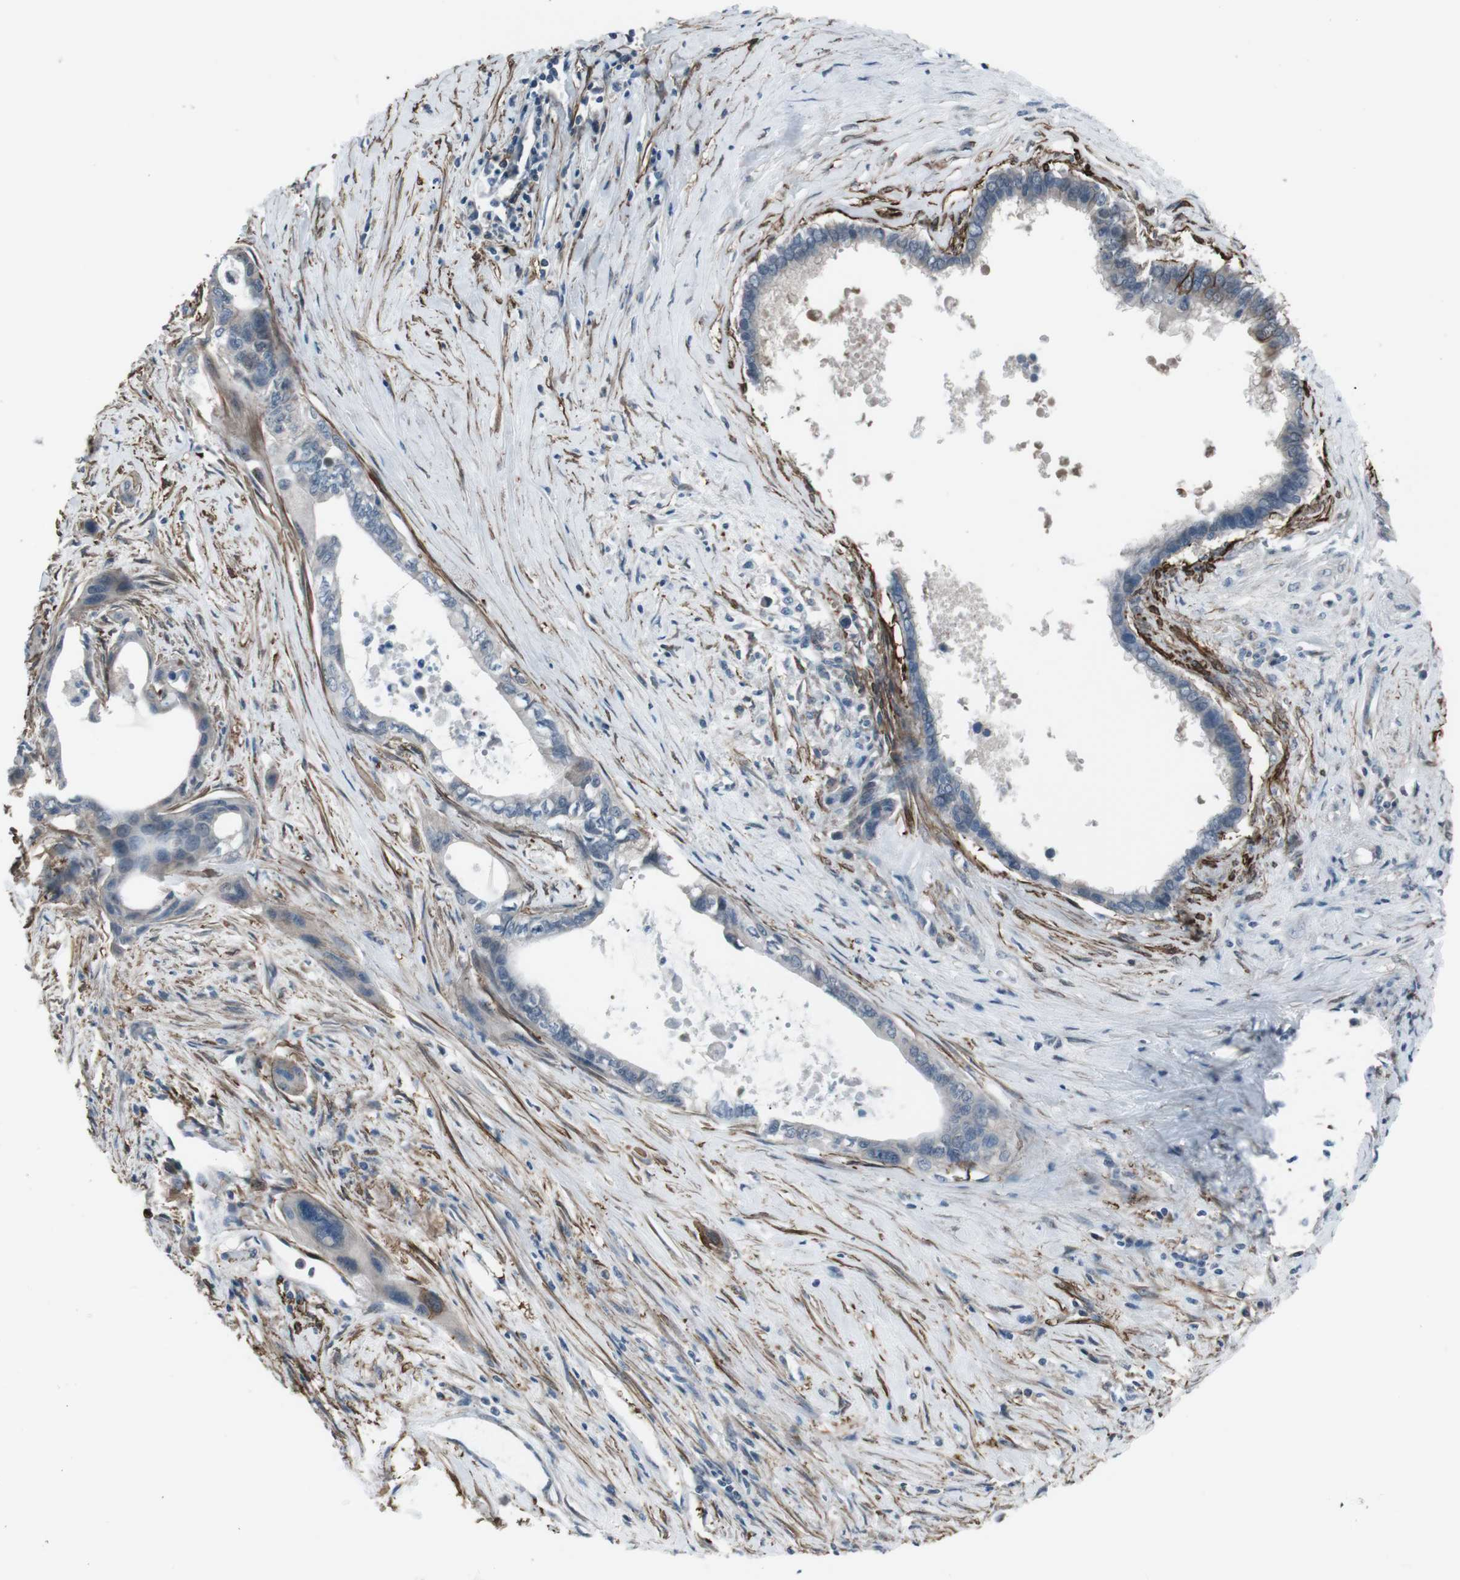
{"staining": {"intensity": "negative", "quantity": "none", "location": "none"}, "tissue": "pancreatic cancer", "cell_type": "Tumor cells", "image_type": "cancer", "snomed": [{"axis": "morphology", "description": "Adenocarcinoma, NOS"}, {"axis": "topography", "description": "Pancreas"}], "caption": "Micrograph shows no significant protein staining in tumor cells of adenocarcinoma (pancreatic). (DAB (3,3'-diaminobenzidine) immunohistochemistry (IHC) visualized using brightfield microscopy, high magnification).", "gene": "PDLIM5", "patient": {"sex": "male", "age": 73}}